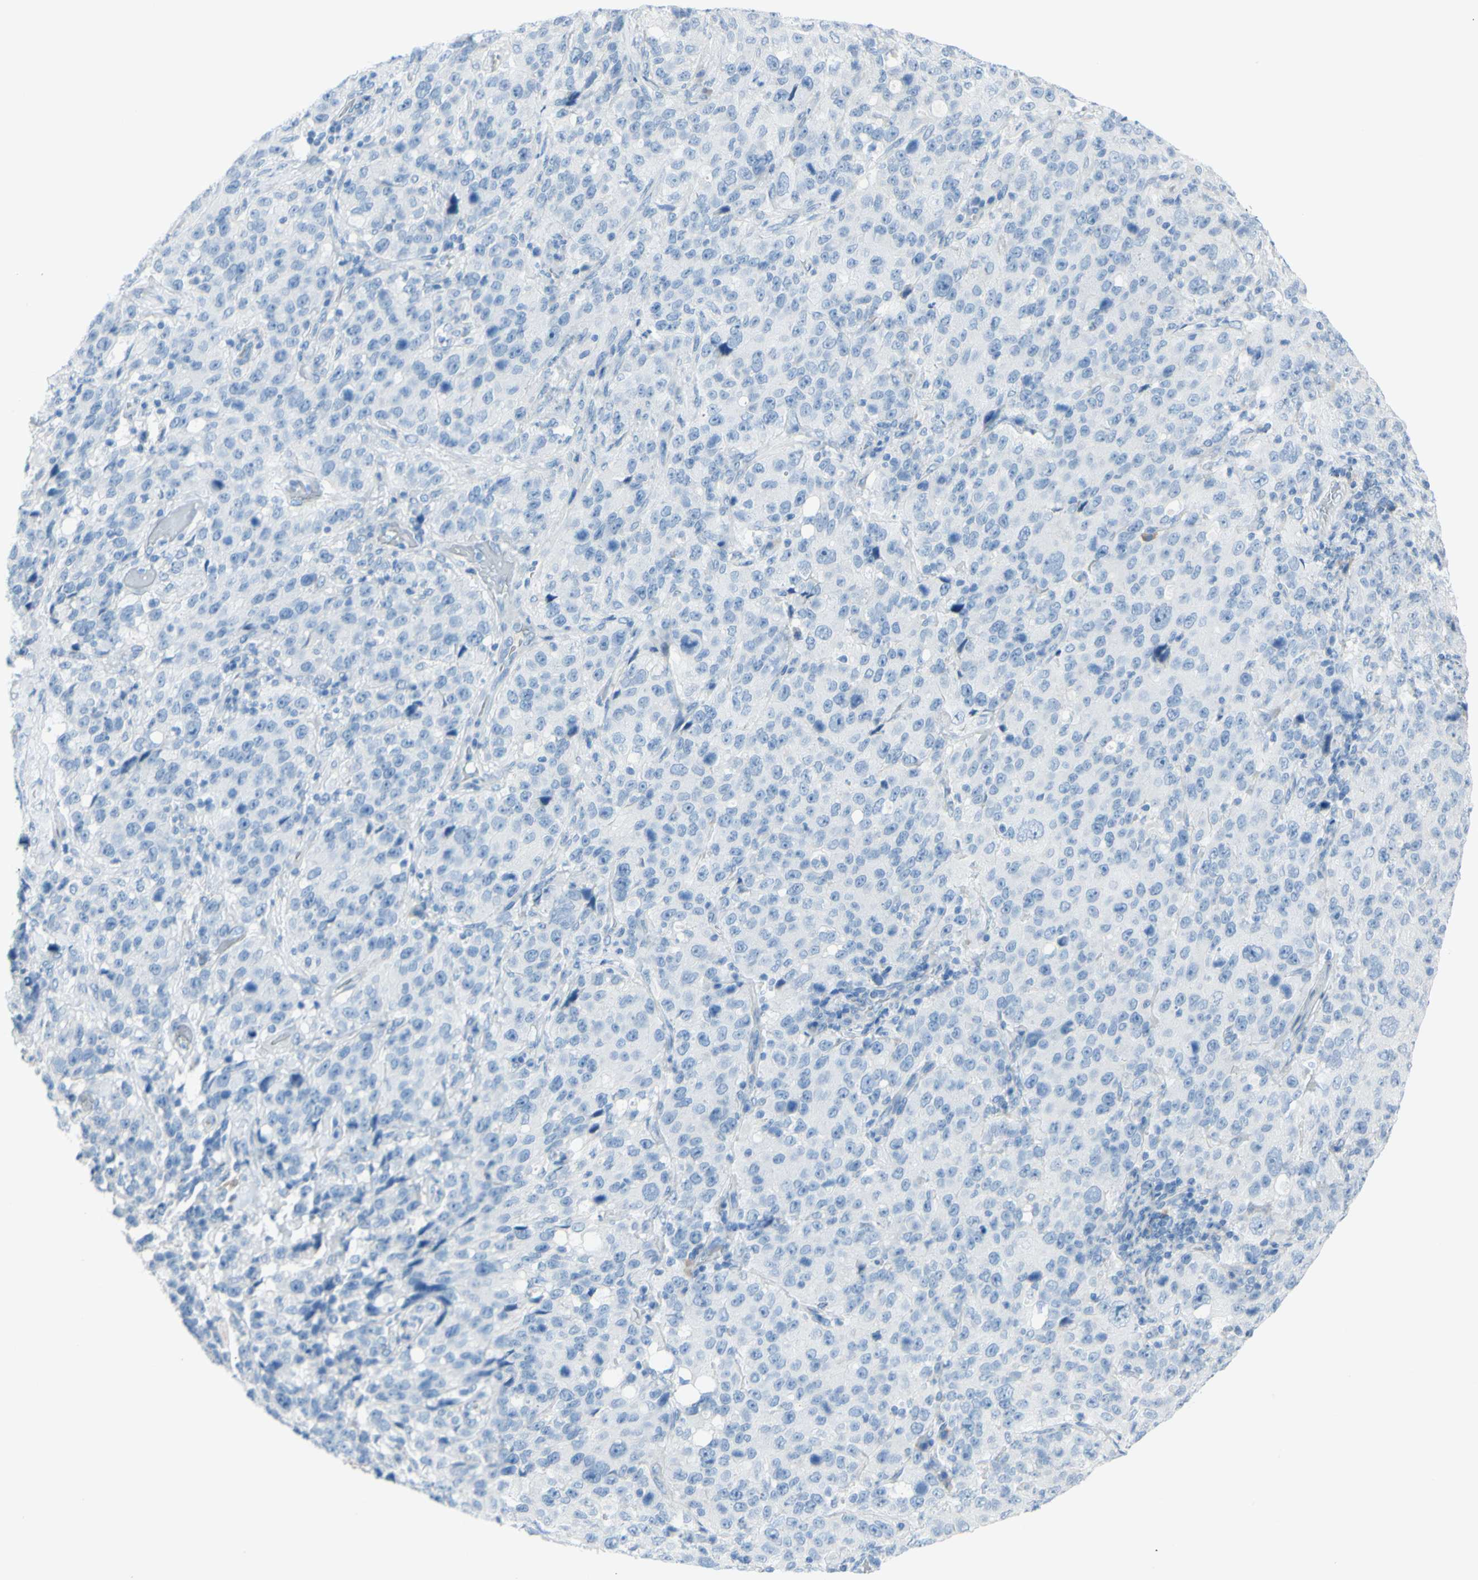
{"staining": {"intensity": "negative", "quantity": "none", "location": "none"}, "tissue": "stomach cancer", "cell_type": "Tumor cells", "image_type": "cancer", "snomed": [{"axis": "morphology", "description": "Normal tissue, NOS"}, {"axis": "morphology", "description": "Adenocarcinoma, NOS"}, {"axis": "topography", "description": "Stomach"}], "caption": "DAB (3,3'-diaminobenzidine) immunohistochemical staining of human stomach cancer demonstrates no significant positivity in tumor cells.", "gene": "TFPI2", "patient": {"sex": "male", "age": 48}}